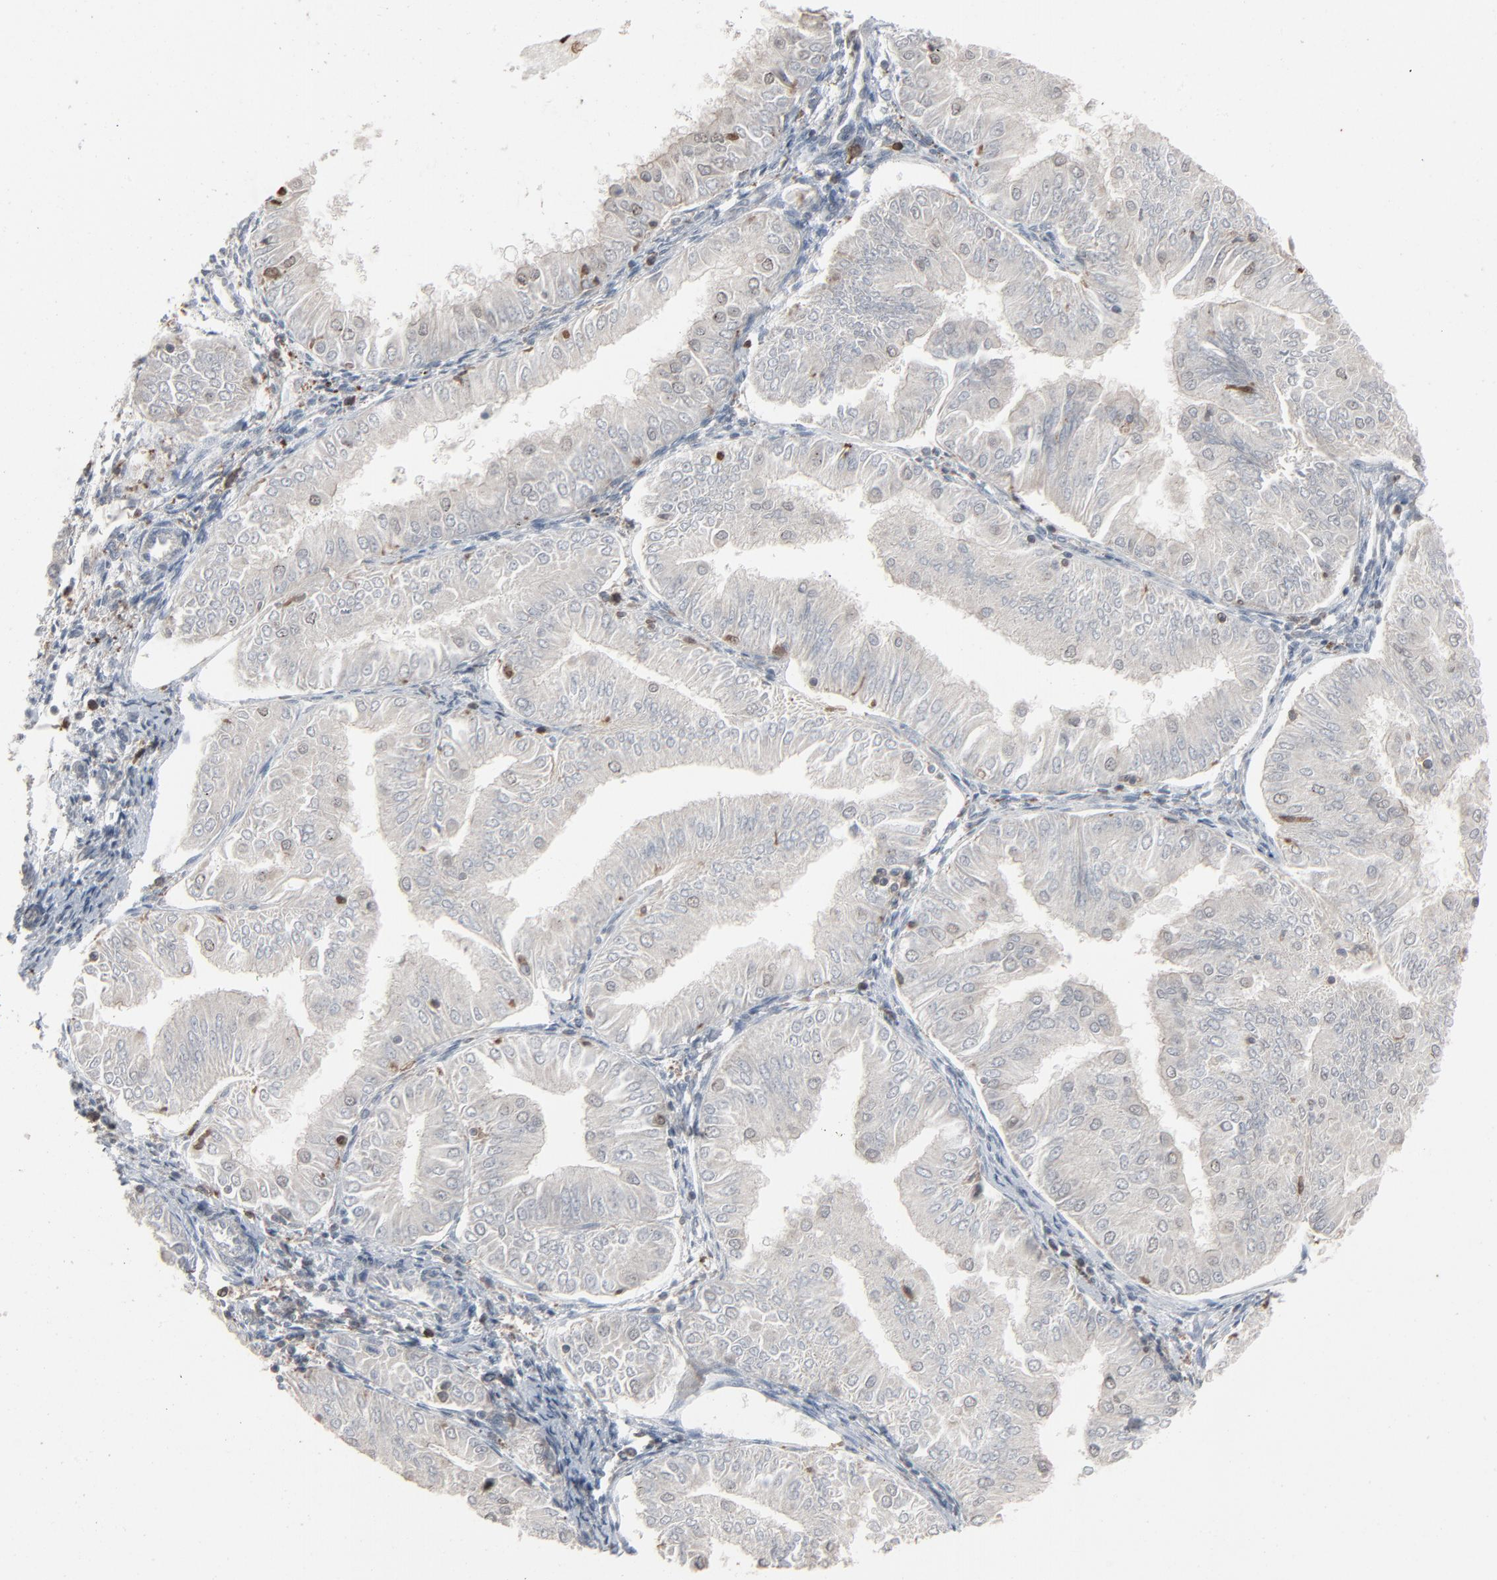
{"staining": {"intensity": "negative", "quantity": "none", "location": "none"}, "tissue": "endometrial cancer", "cell_type": "Tumor cells", "image_type": "cancer", "snomed": [{"axis": "morphology", "description": "Adenocarcinoma, NOS"}, {"axis": "topography", "description": "Endometrium"}], "caption": "IHC micrograph of neoplastic tissue: human adenocarcinoma (endometrial) stained with DAB (3,3'-diaminobenzidine) shows no significant protein positivity in tumor cells.", "gene": "DOCK8", "patient": {"sex": "female", "age": 53}}